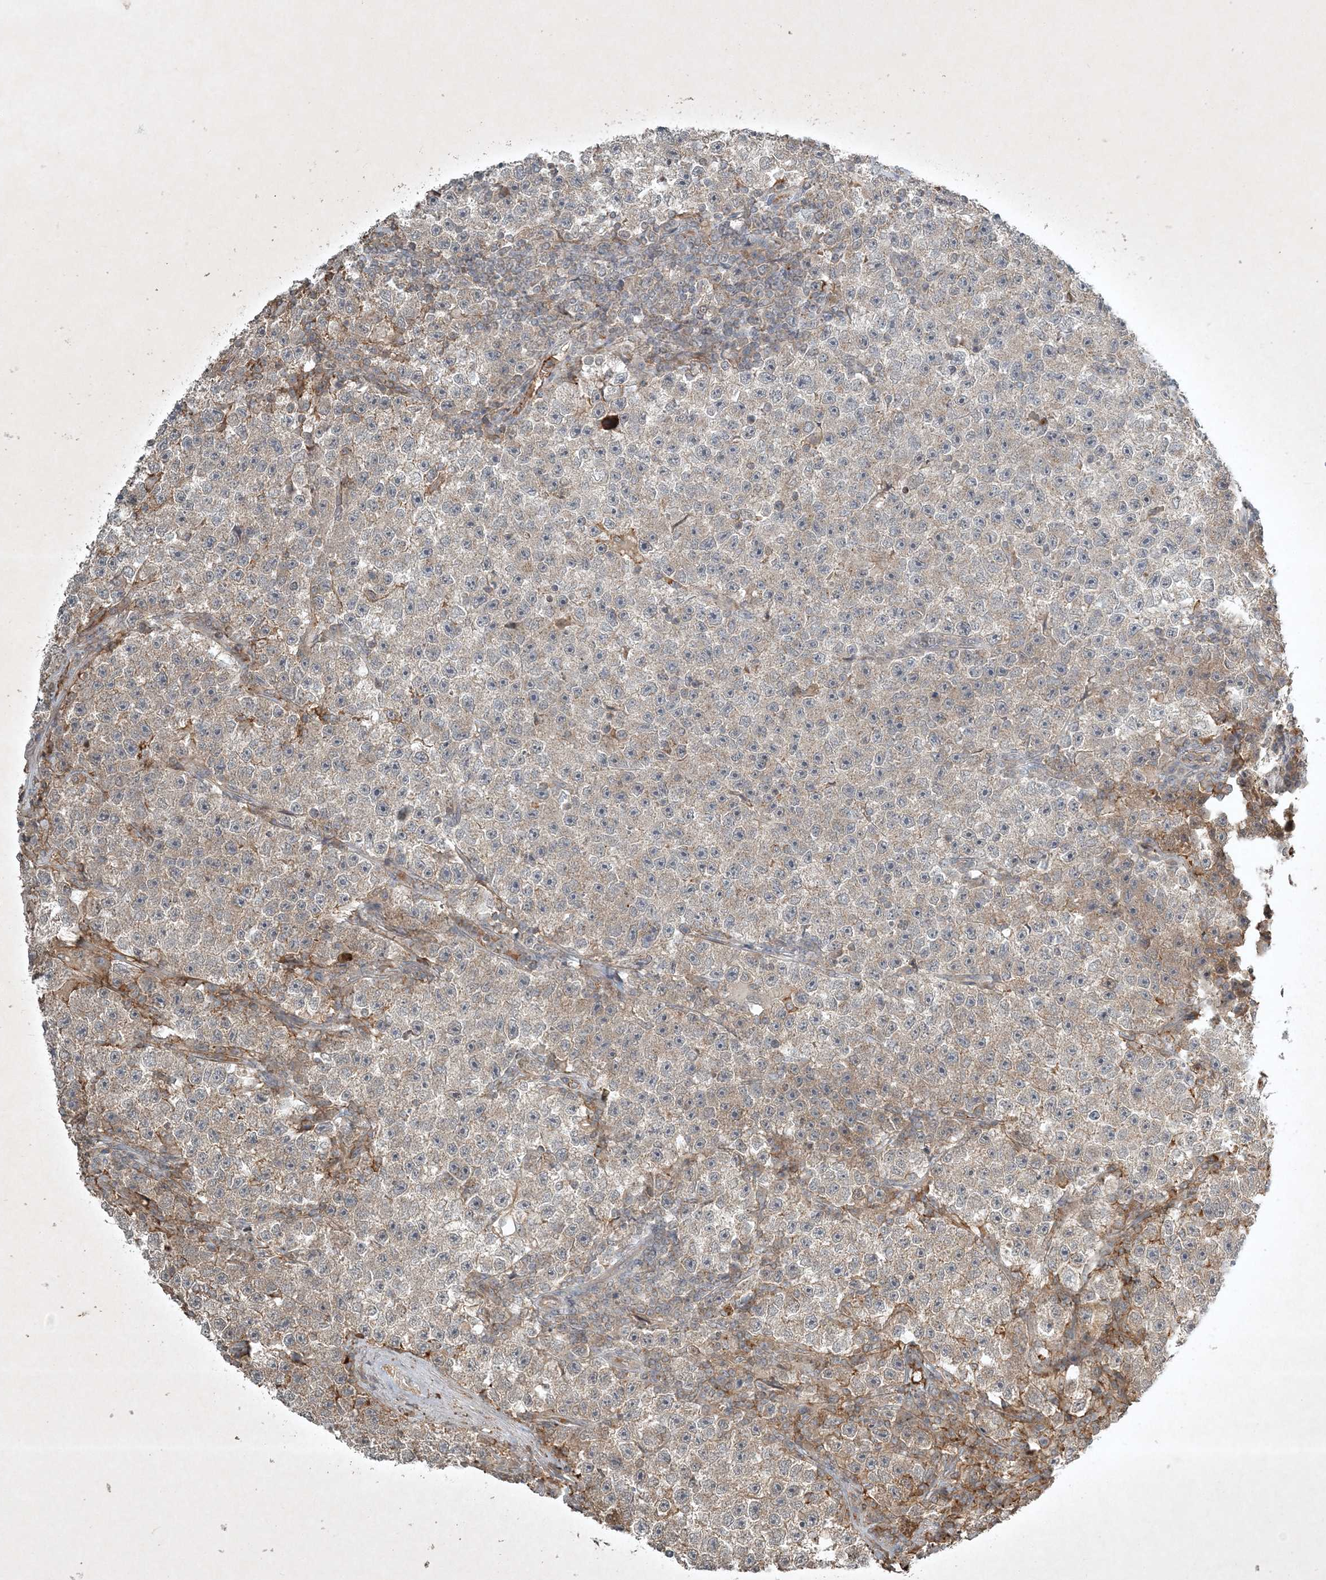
{"staining": {"intensity": "weak", "quantity": "<25%", "location": "cytoplasmic/membranous"}, "tissue": "testis cancer", "cell_type": "Tumor cells", "image_type": "cancer", "snomed": [{"axis": "morphology", "description": "Seminoma, NOS"}, {"axis": "topography", "description": "Testis"}], "caption": "Testis seminoma stained for a protein using immunohistochemistry shows no expression tumor cells.", "gene": "TNFAIP6", "patient": {"sex": "male", "age": 22}}